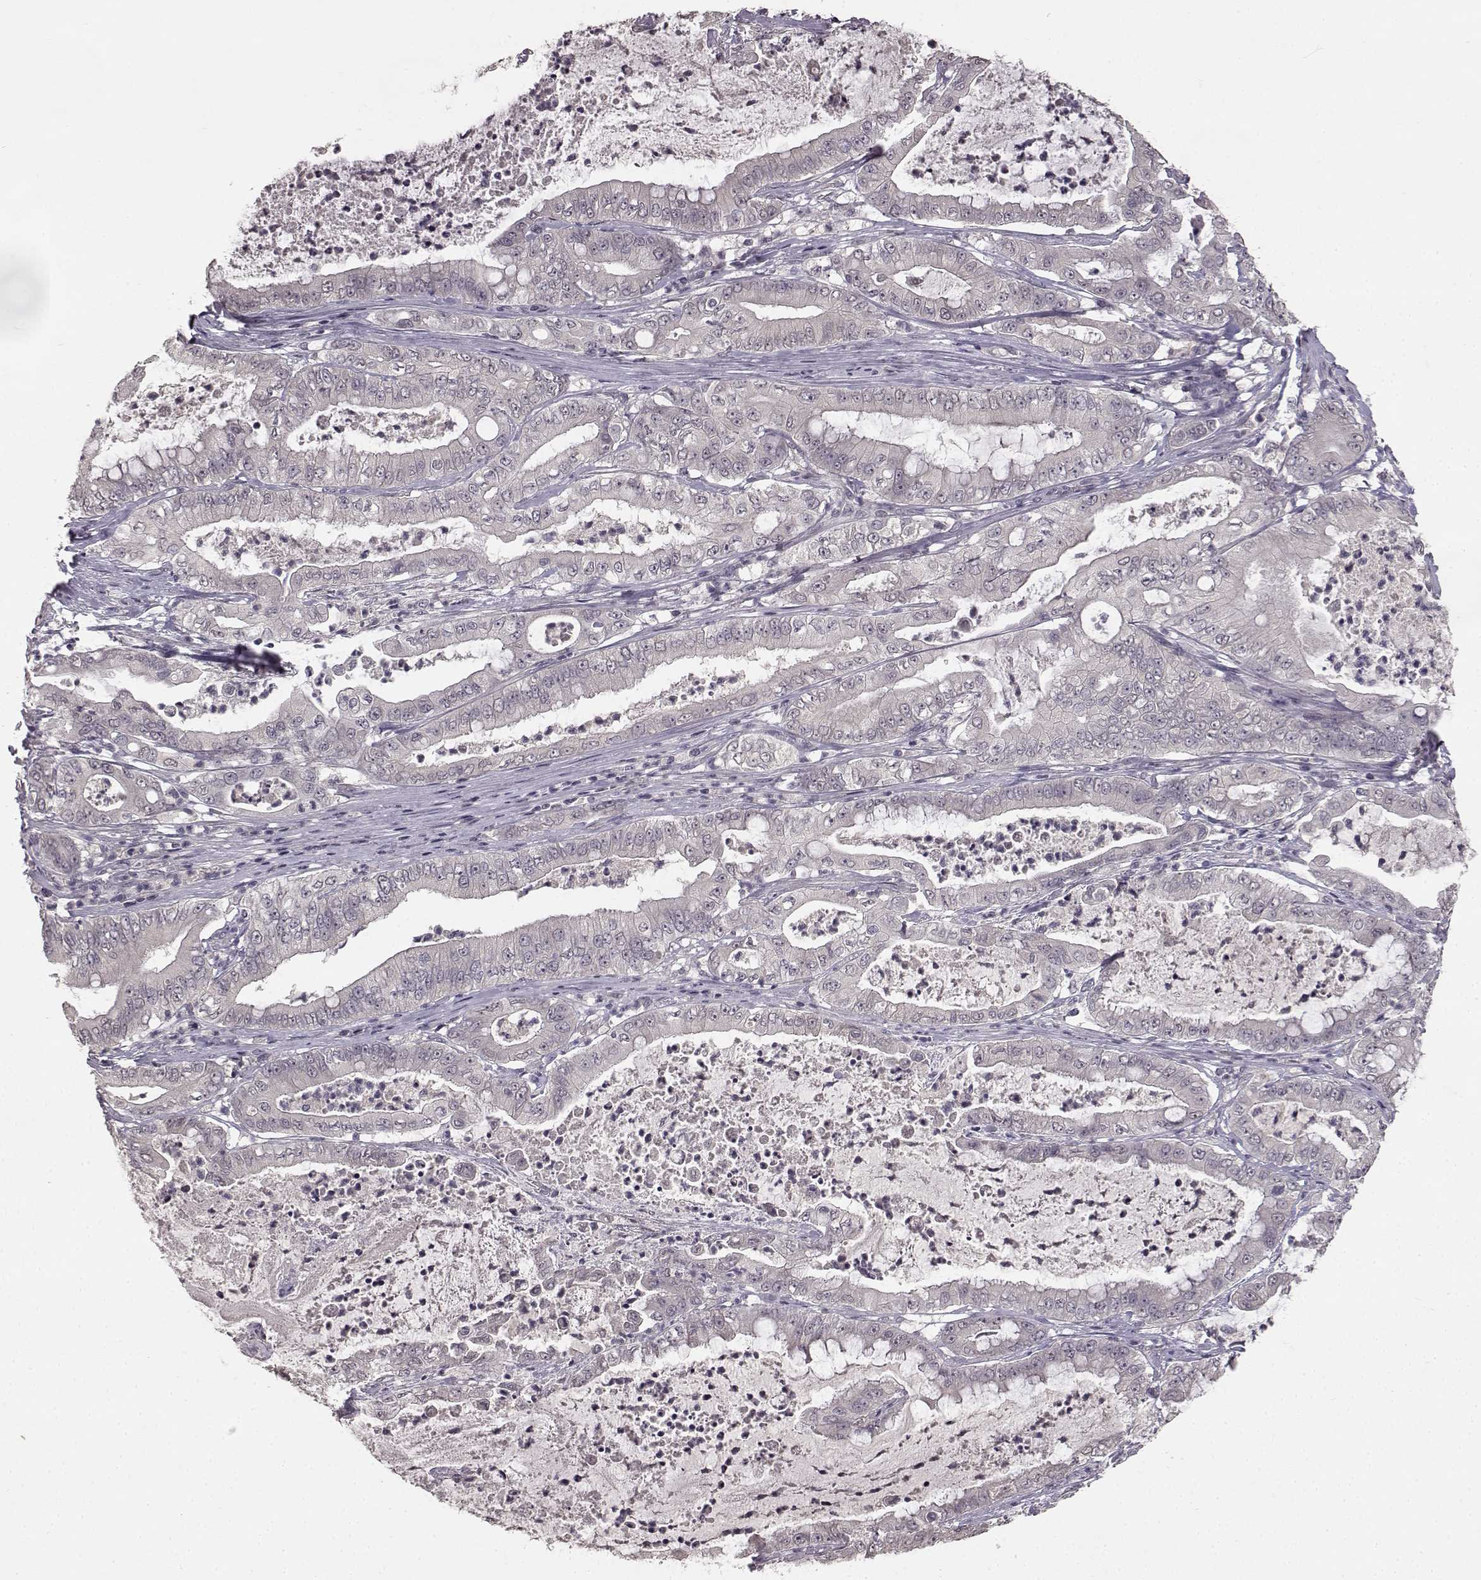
{"staining": {"intensity": "negative", "quantity": "none", "location": "none"}, "tissue": "pancreatic cancer", "cell_type": "Tumor cells", "image_type": "cancer", "snomed": [{"axis": "morphology", "description": "Adenocarcinoma, NOS"}, {"axis": "topography", "description": "Pancreas"}], "caption": "A micrograph of adenocarcinoma (pancreatic) stained for a protein shows no brown staining in tumor cells.", "gene": "NTRK2", "patient": {"sex": "male", "age": 71}}